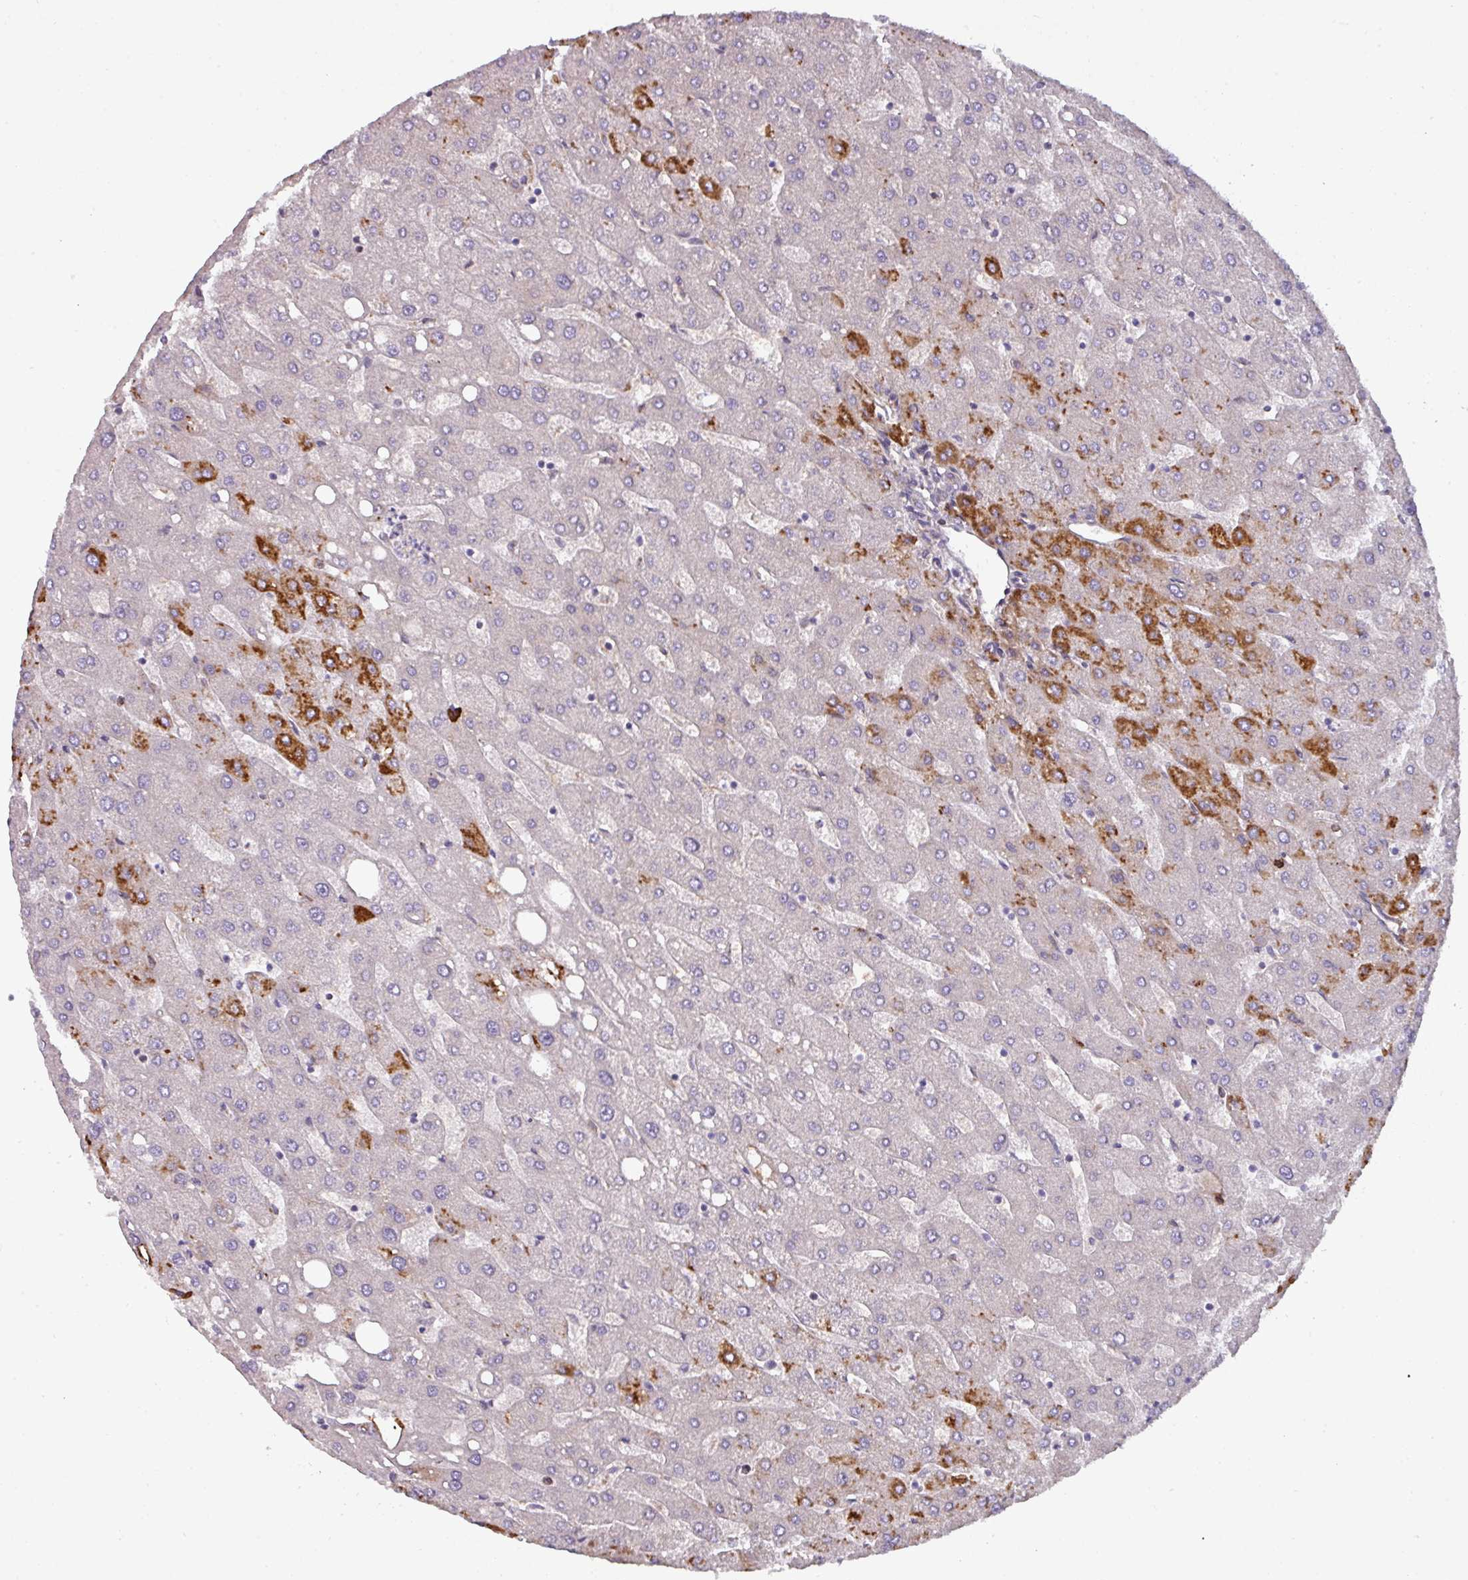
{"staining": {"intensity": "negative", "quantity": "none", "location": "none"}, "tissue": "liver", "cell_type": "Cholangiocytes", "image_type": "normal", "snomed": [{"axis": "morphology", "description": "Normal tissue, NOS"}, {"axis": "topography", "description": "Liver"}], "caption": "Immunohistochemistry (IHC) micrograph of unremarkable human liver stained for a protein (brown), which demonstrates no staining in cholangiocytes. Brightfield microscopy of IHC stained with DAB (3,3'-diaminobenzidine) (brown) and hematoxylin (blue), captured at high magnification.", "gene": "BUD23", "patient": {"sex": "male", "age": 67}}